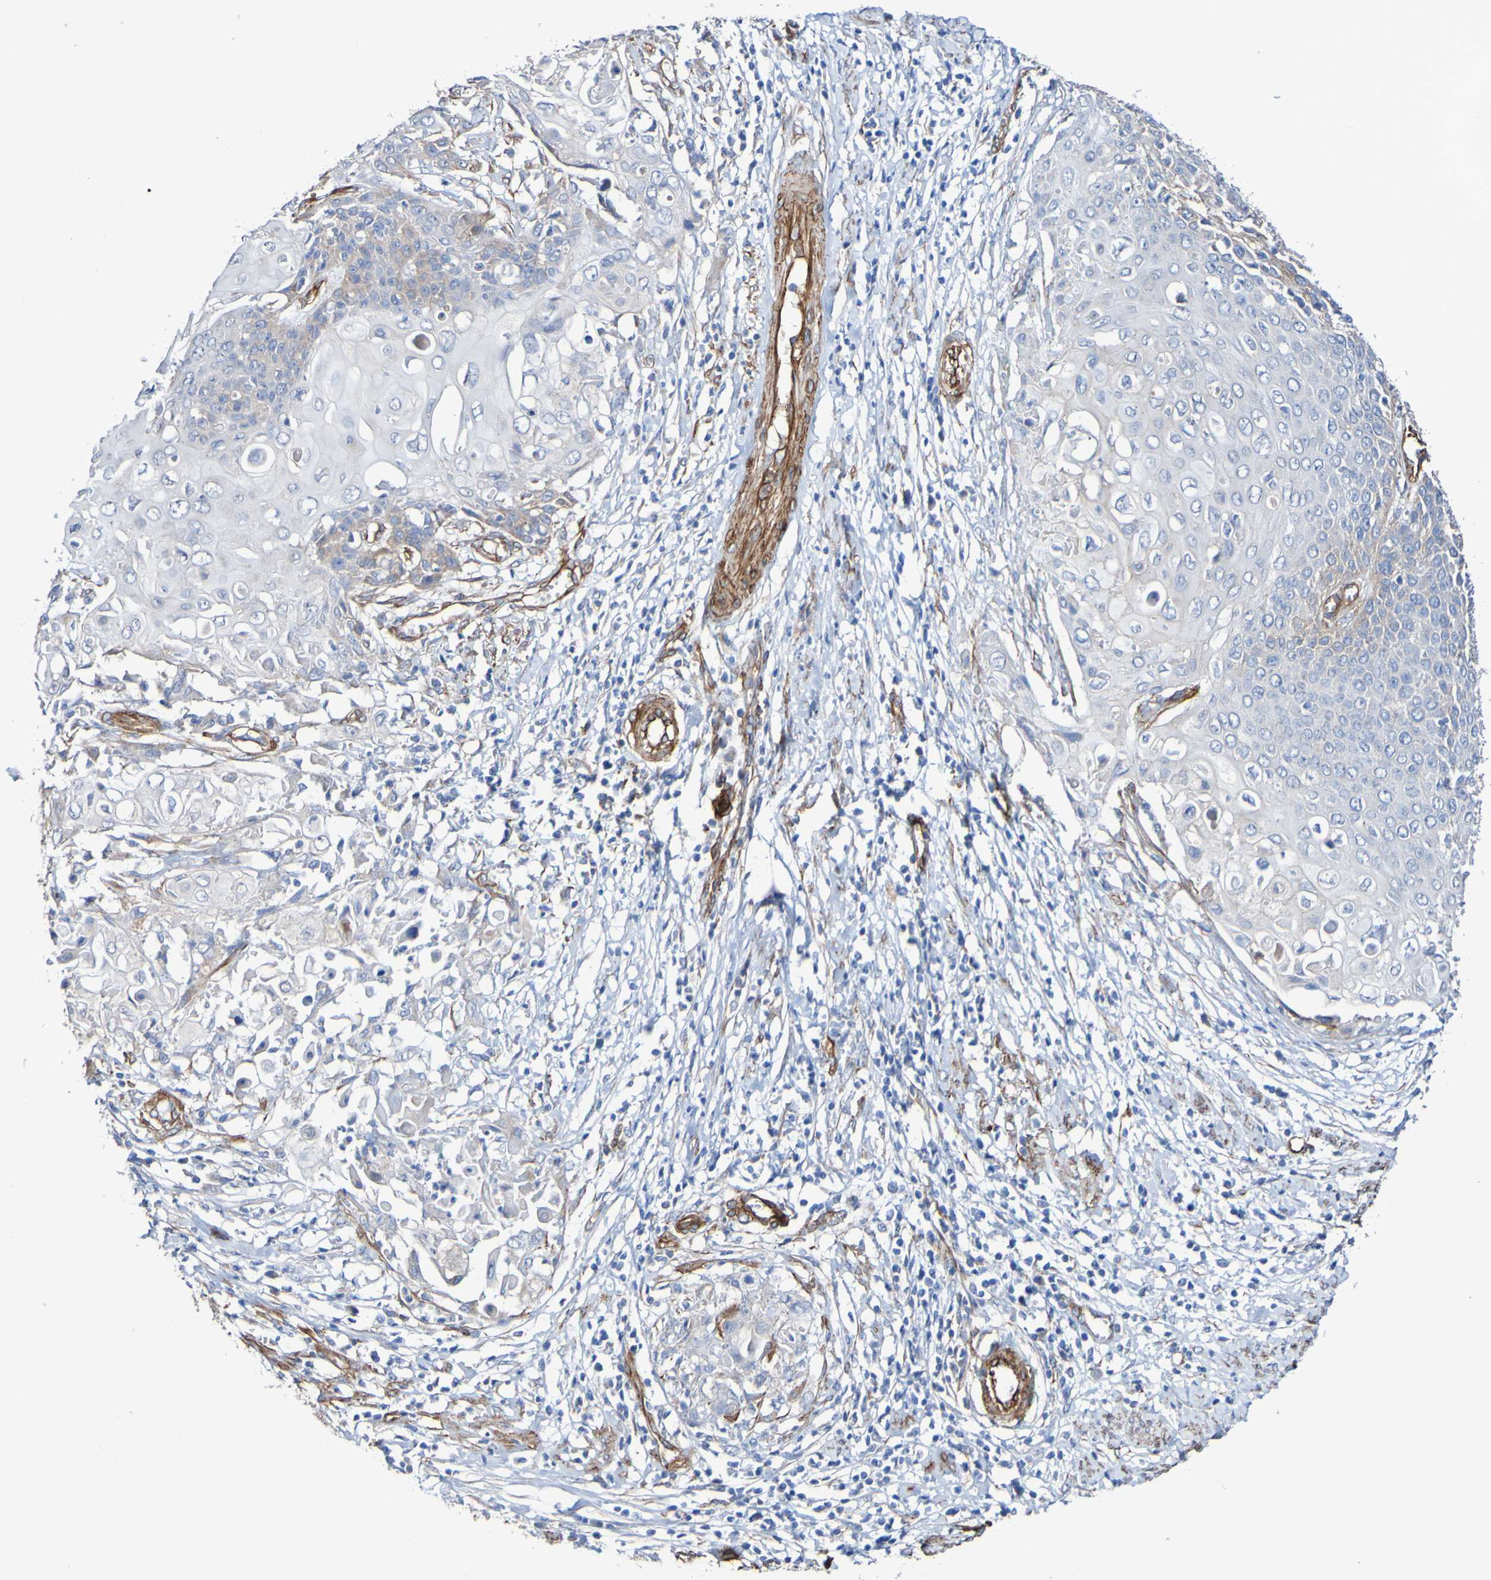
{"staining": {"intensity": "weak", "quantity": "<25%", "location": "cytoplasmic/membranous"}, "tissue": "cervical cancer", "cell_type": "Tumor cells", "image_type": "cancer", "snomed": [{"axis": "morphology", "description": "Squamous cell carcinoma, NOS"}, {"axis": "topography", "description": "Cervix"}], "caption": "DAB immunohistochemical staining of human cervical cancer demonstrates no significant expression in tumor cells. (Immunohistochemistry (ihc), brightfield microscopy, high magnification).", "gene": "ELMOD3", "patient": {"sex": "female", "age": 39}}